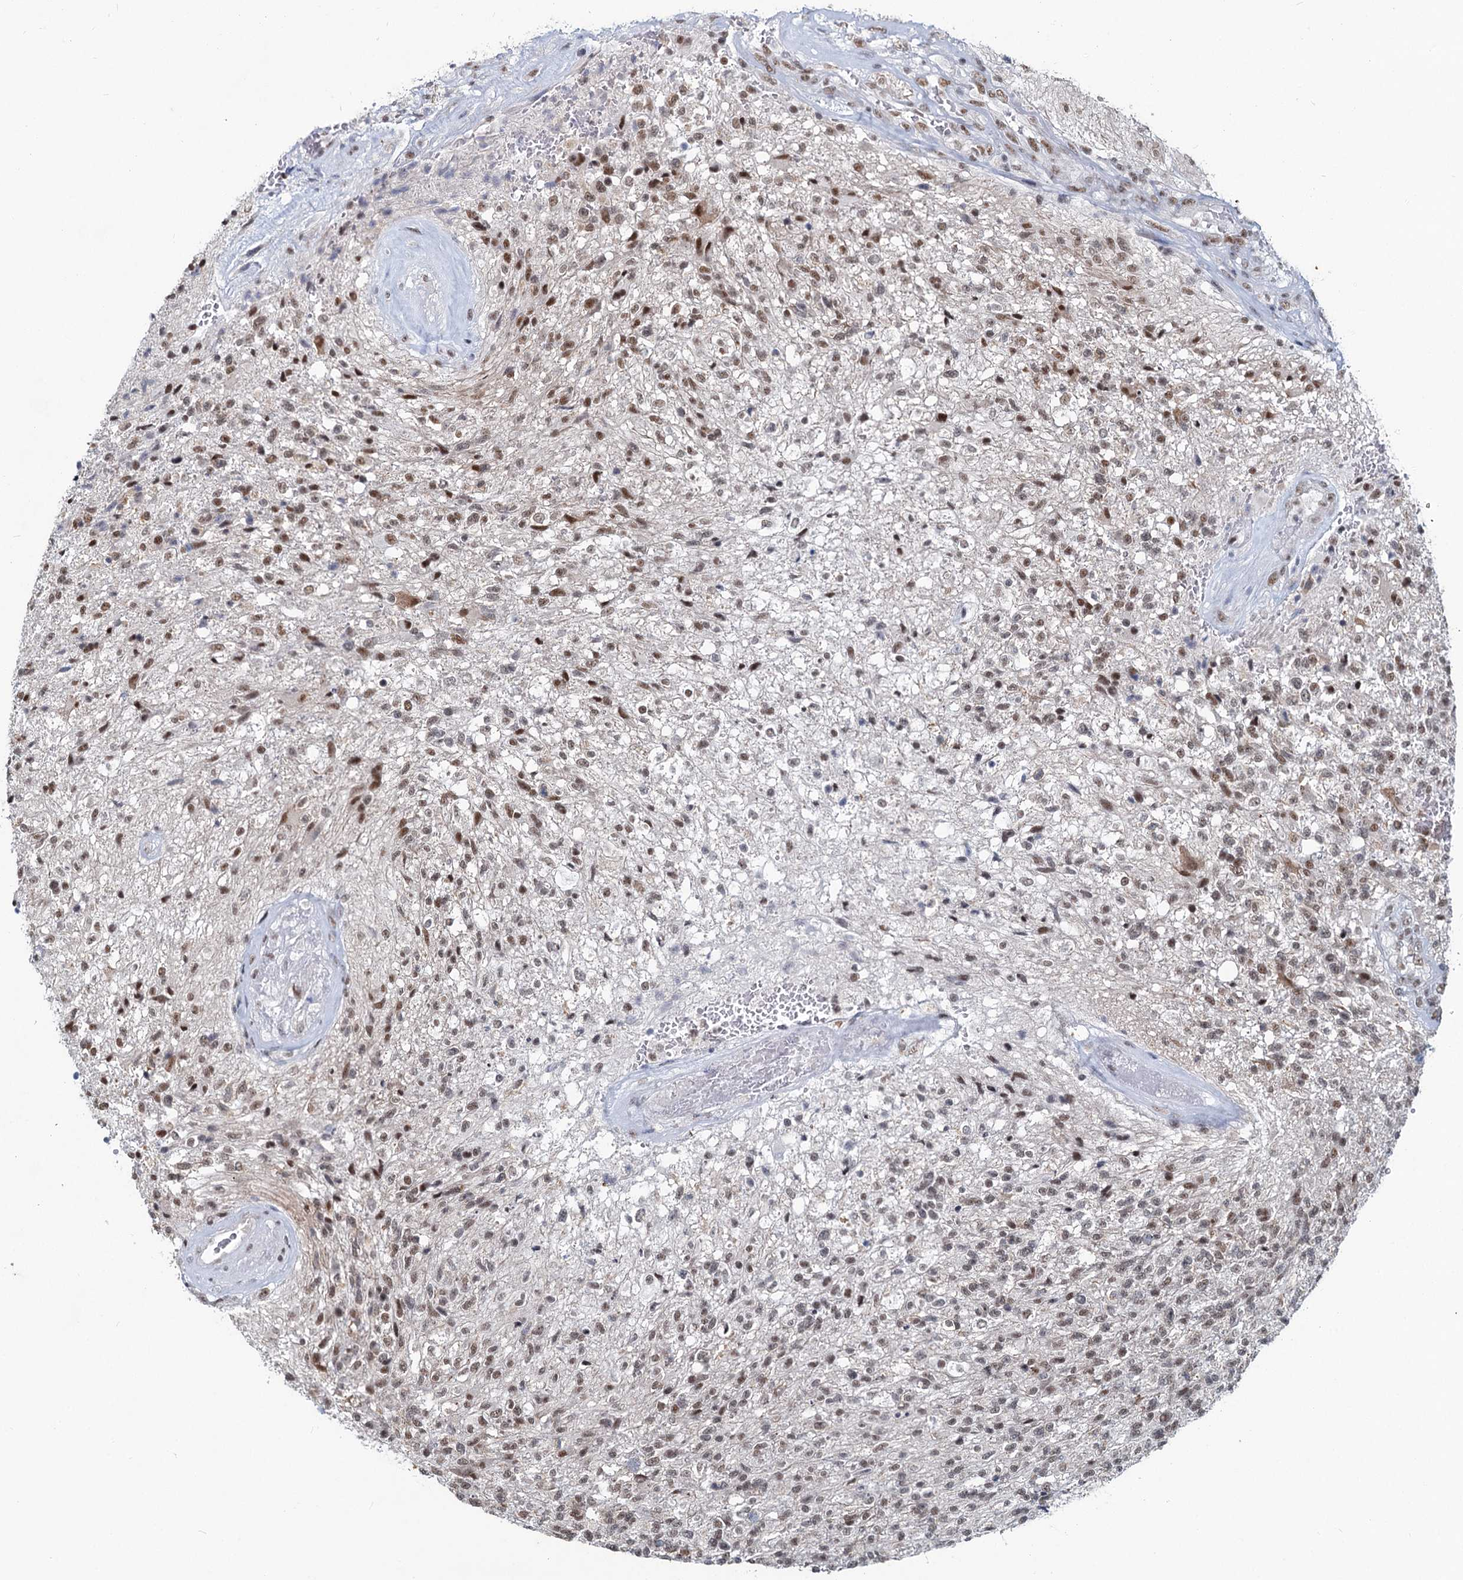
{"staining": {"intensity": "moderate", "quantity": "25%-75%", "location": "nuclear"}, "tissue": "glioma", "cell_type": "Tumor cells", "image_type": "cancer", "snomed": [{"axis": "morphology", "description": "Glioma, malignant, High grade"}, {"axis": "topography", "description": "Brain"}], "caption": "IHC photomicrograph of neoplastic tissue: malignant glioma (high-grade) stained using immunohistochemistry displays medium levels of moderate protein expression localized specifically in the nuclear of tumor cells, appearing as a nuclear brown color.", "gene": "METTL14", "patient": {"sex": "male", "age": 56}}